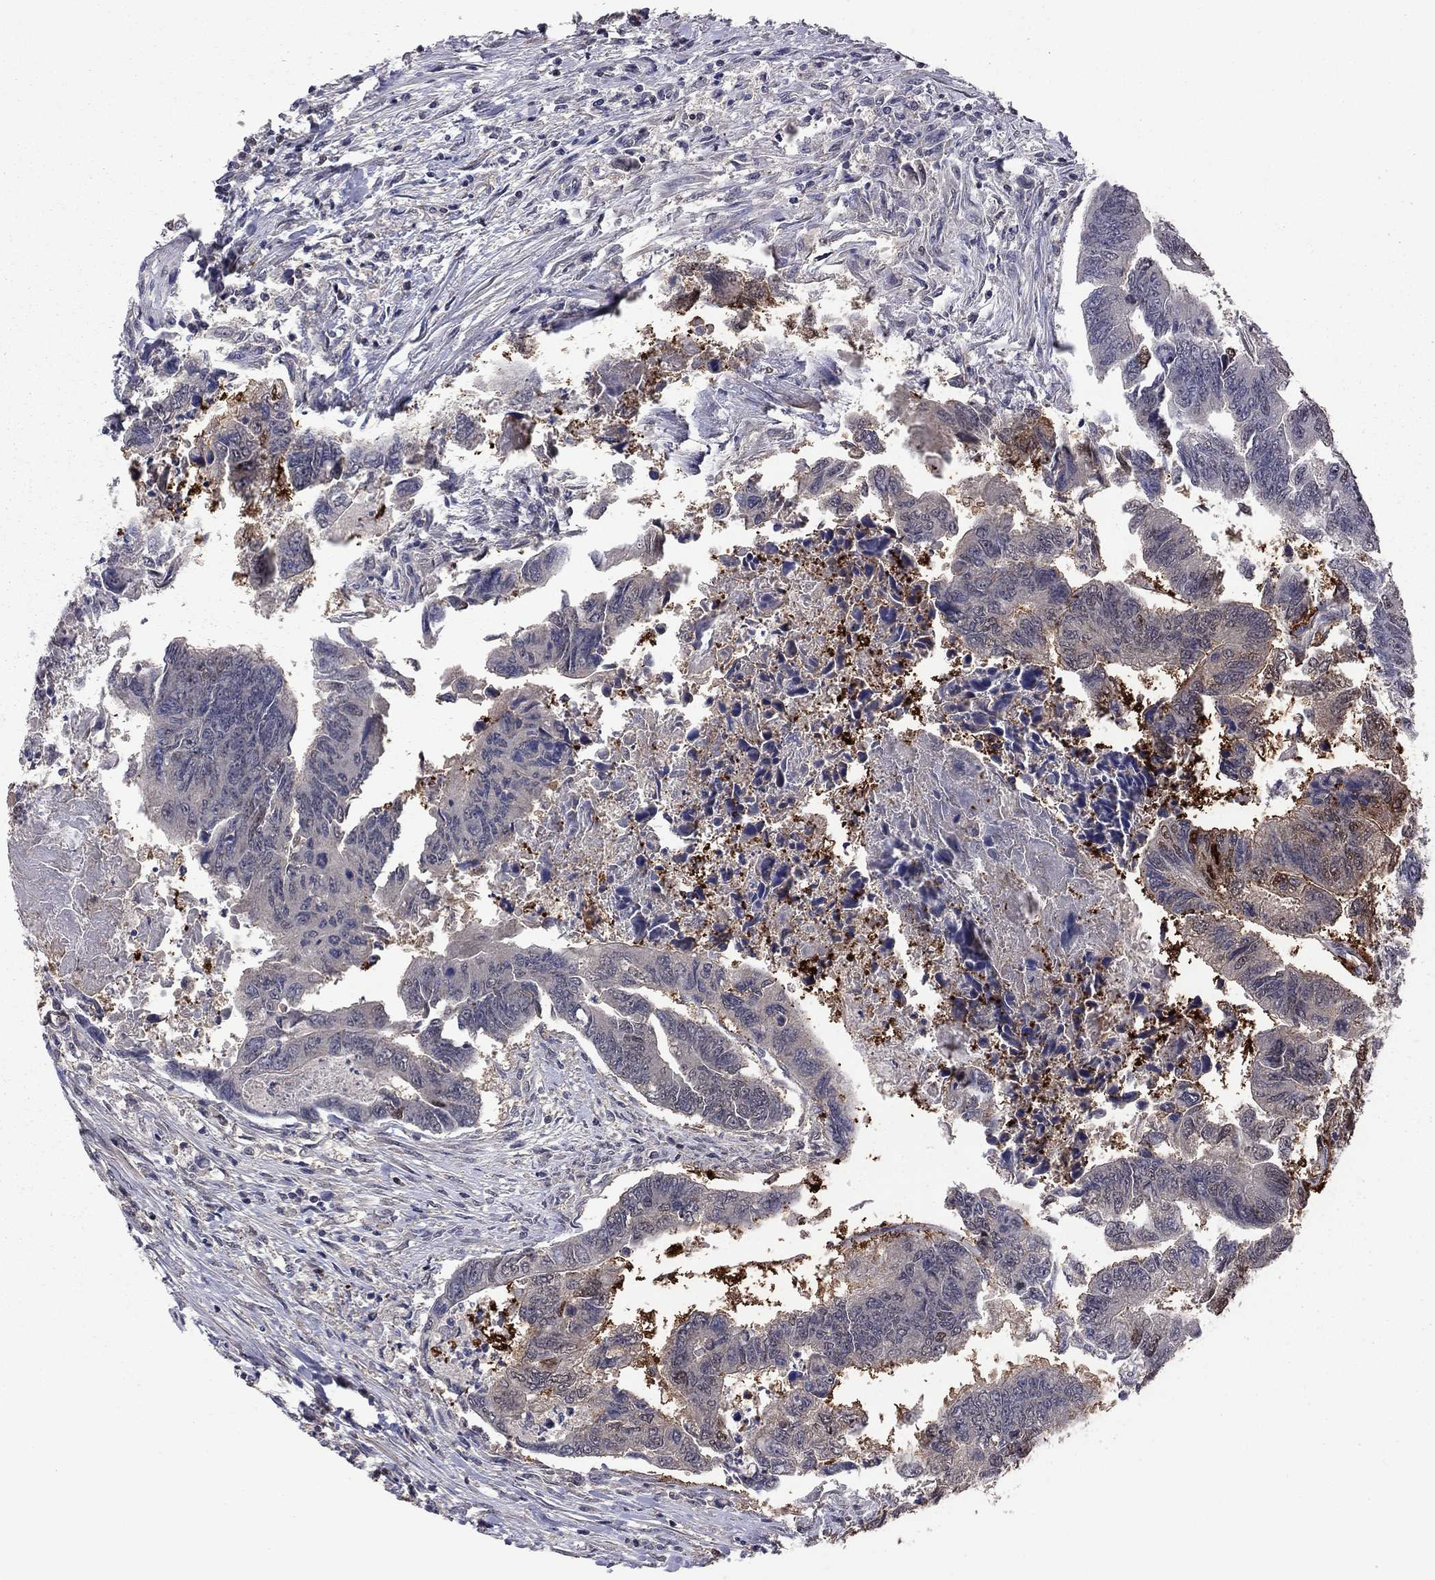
{"staining": {"intensity": "moderate", "quantity": "25%-75%", "location": "cytoplasmic/membranous"}, "tissue": "colorectal cancer", "cell_type": "Tumor cells", "image_type": "cancer", "snomed": [{"axis": "morphology", "description": "Adenocarcinoma, NOS"}, {"axis": "topography", "description": "Colon"}], "caption": "A medium amount of moderate cytoplasmic/membranous expression is seen in about 25%-75% of tumor cells in colorectal cancer (adenocarcinoma) tissue.", "gene": "TSNARE1", "patient": {"sex": "female", "age": 65}}